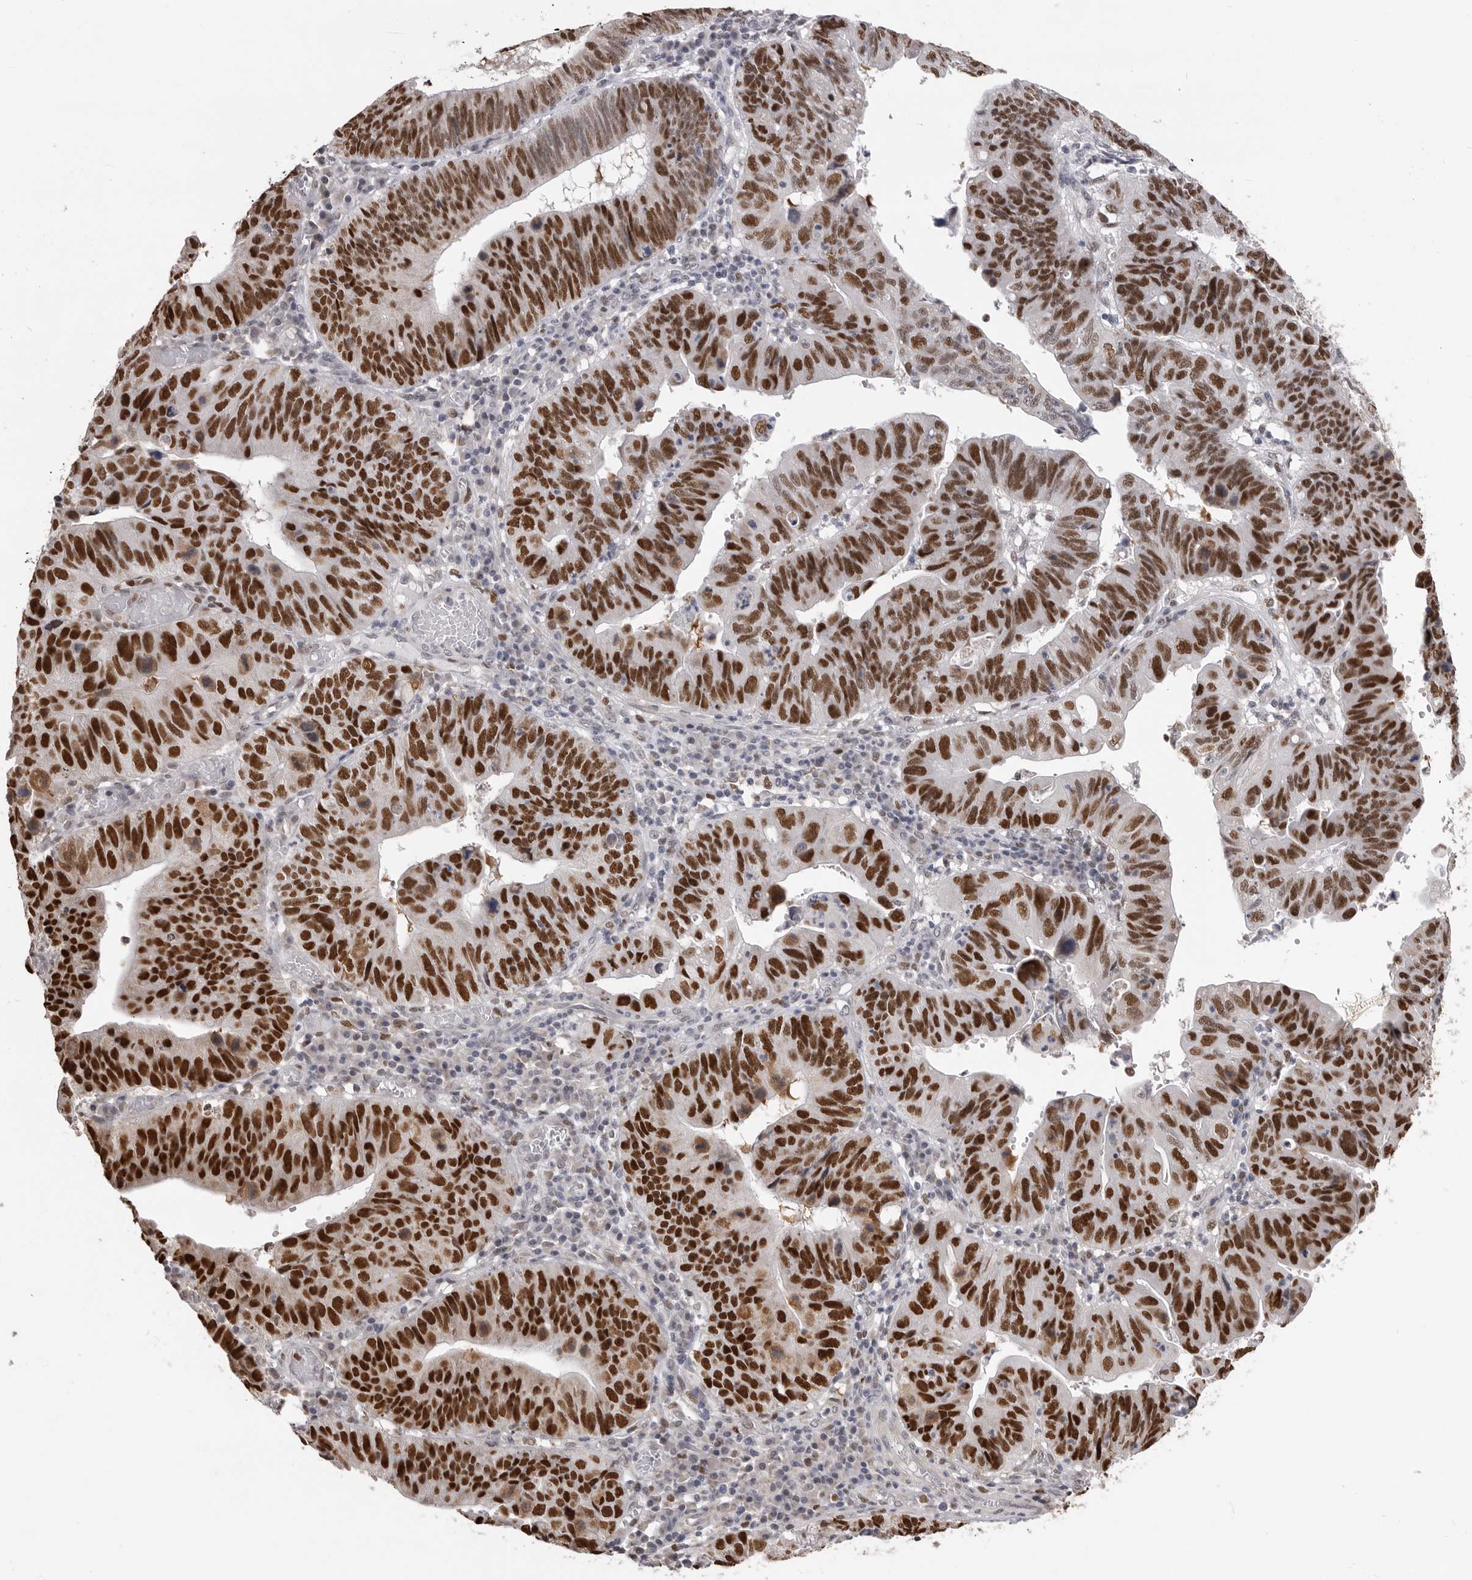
{"staining": {"intensity": "strong", "quantity": ">75%", "location": "nuclear"}, "tissue": "stomach cancer", "cell_type": "Tumor cells", "image_type": "cancer", "snomed": [{"axis": "morphology", "description": "Adenocarcinoma, NOS"}, {"axis": "topography", "description": "Stomach"}], "caption": "Strong nuclear staining for a protein is appreciated in approximately >75% of tumor cells of stomach cancer (adenocarcinoma) using immunohistochemistry (IHC).", "gene": "SMARCC1", "patient": {"sex": "male", "age": 59}}